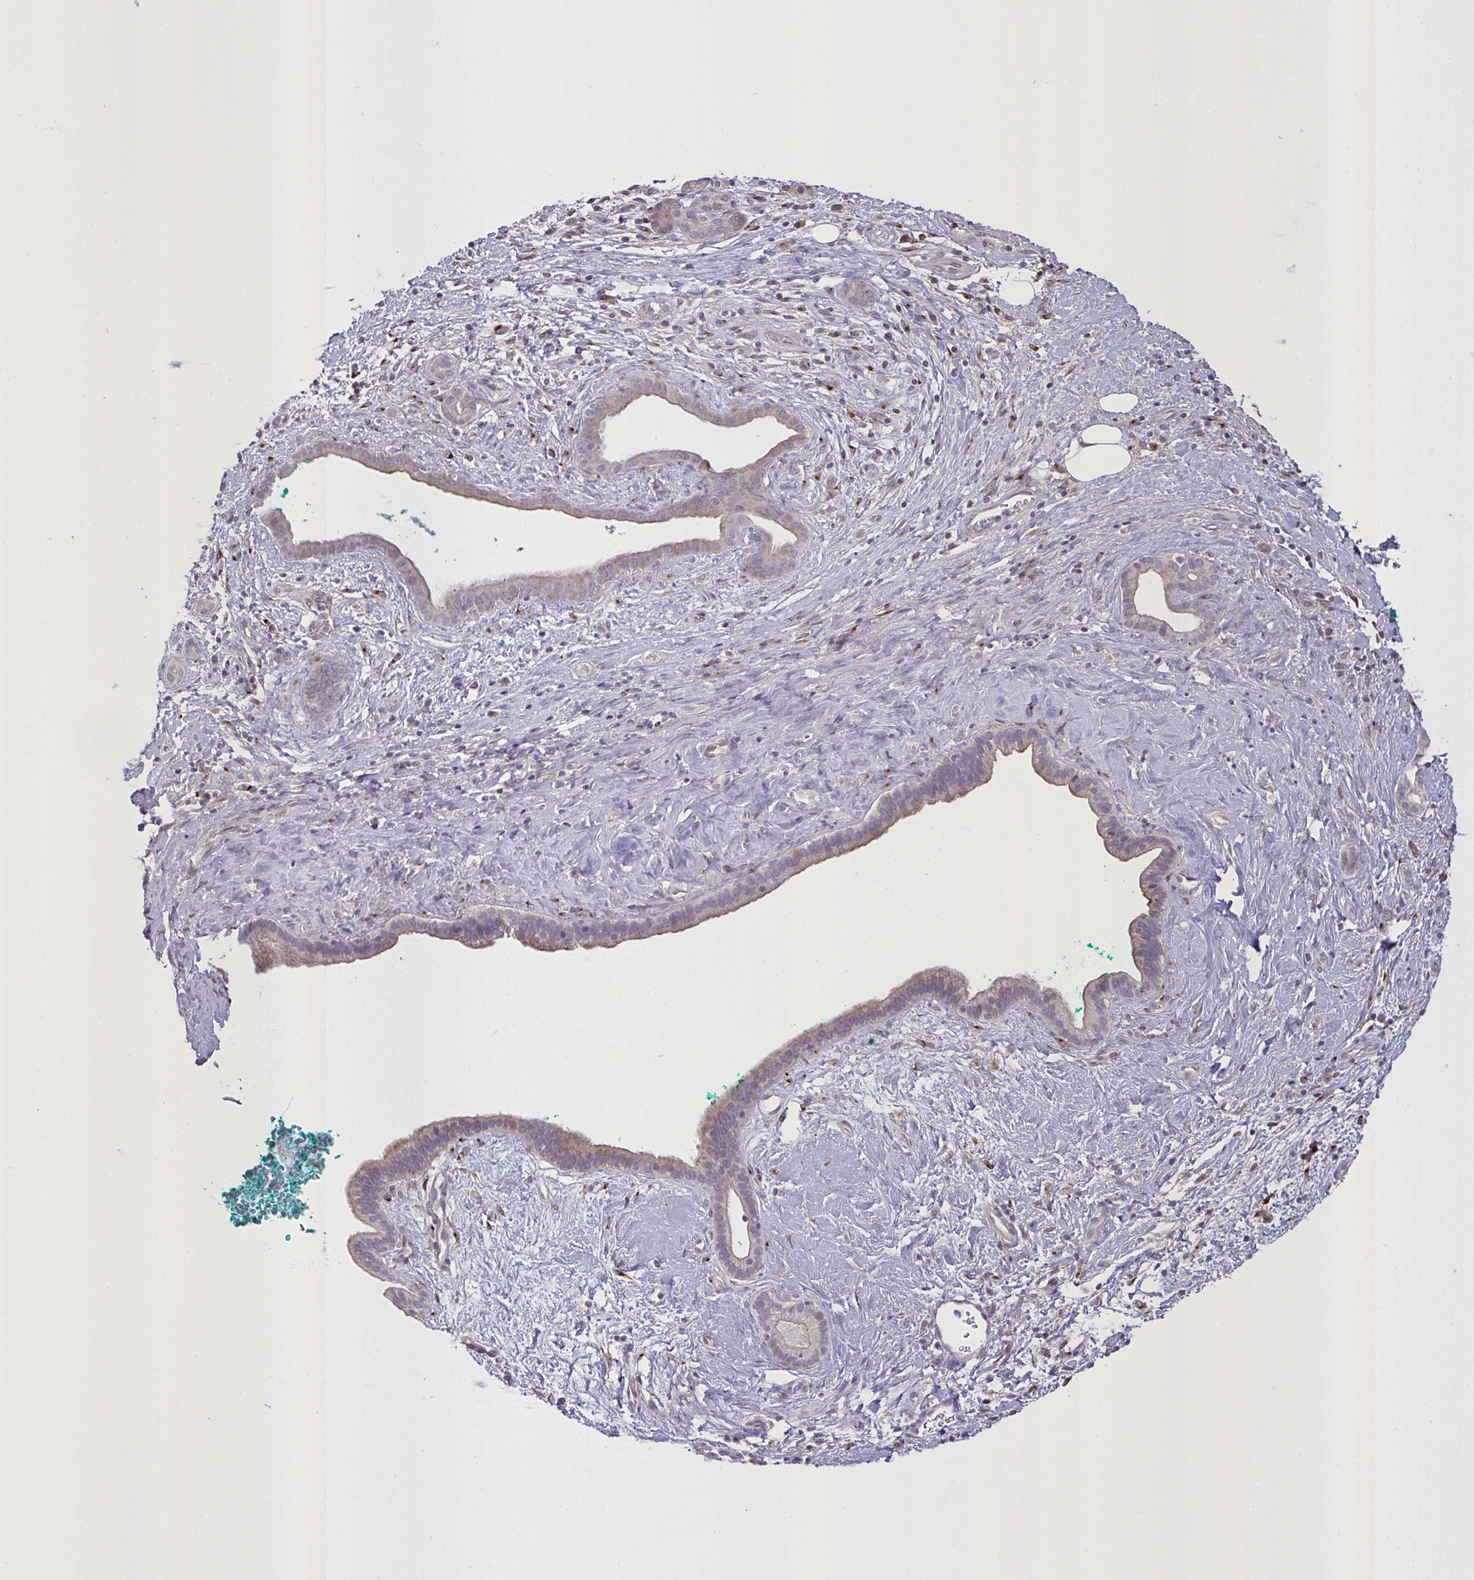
{"staining": {"intensity": "weak", "quantity": ">75%", "location": "cytoplasmic/membranous"}, "tissue": "pancreatic cancer", "cell_type": "Tumor cells", "image_type": "cancer", "snomed": [{"axis": "morphology", "description": "Adenocarcinoma, NOS"}, {"axis": "topography", "description": "Pancreas"}], "caption": "IHC photomicrograph of neoplastic tissue: pancreatic cancer (adenocarcinoma) stained using IHC displays low levels of weak protein expression localized specifically in the cytoplasmic/membranous of tumor cells, appearing as a cytoplasmic/membranous brown color.", "gene": "MRGPRX2", "patient": {"sex": "male", "age": 78}}